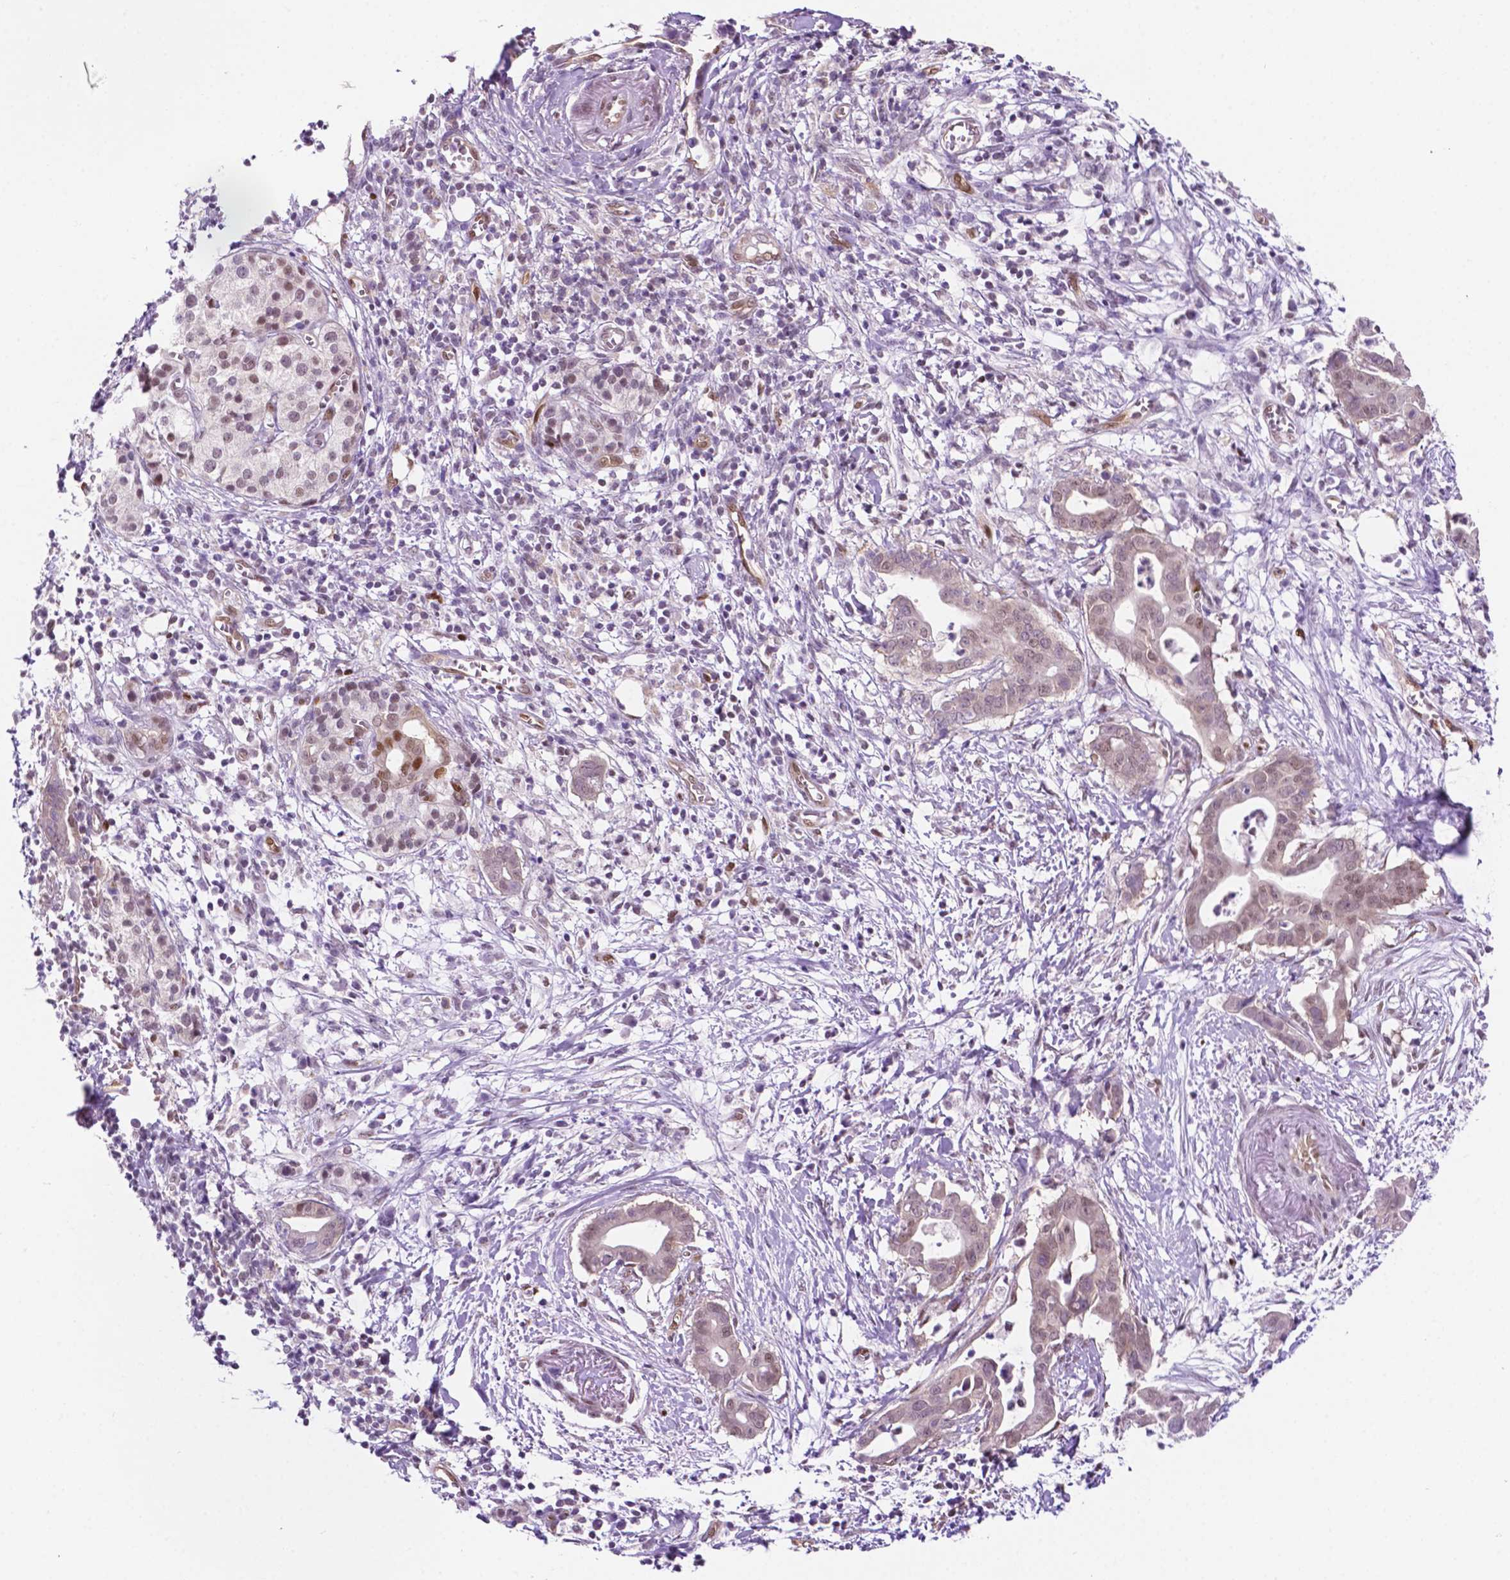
{"staining": {"intensity": "weak", "quantity": "<25%", "location": "nuclear"}, "tissue": "pancreatic cancer", "cell_type": "Tumor cells", "image_type": "cancer", "snomed": [{"axis": "morphology", "description": "Adenocarcinoma, NOS"}, {"axis": "topography", "description": "Pancreas"}], "caption": "Pancreatic cancer (adenocarcinoma) was stained to show a protein in brown. There is no significant staining in tumor cells. Brightfield microscopy of immunohistochemistry (IHC) stained with DAB (brown) and hematoxylin (blue), captured at high magnification.", "gene": "ERF", "patient": {"sex": "male", "age": 61}}